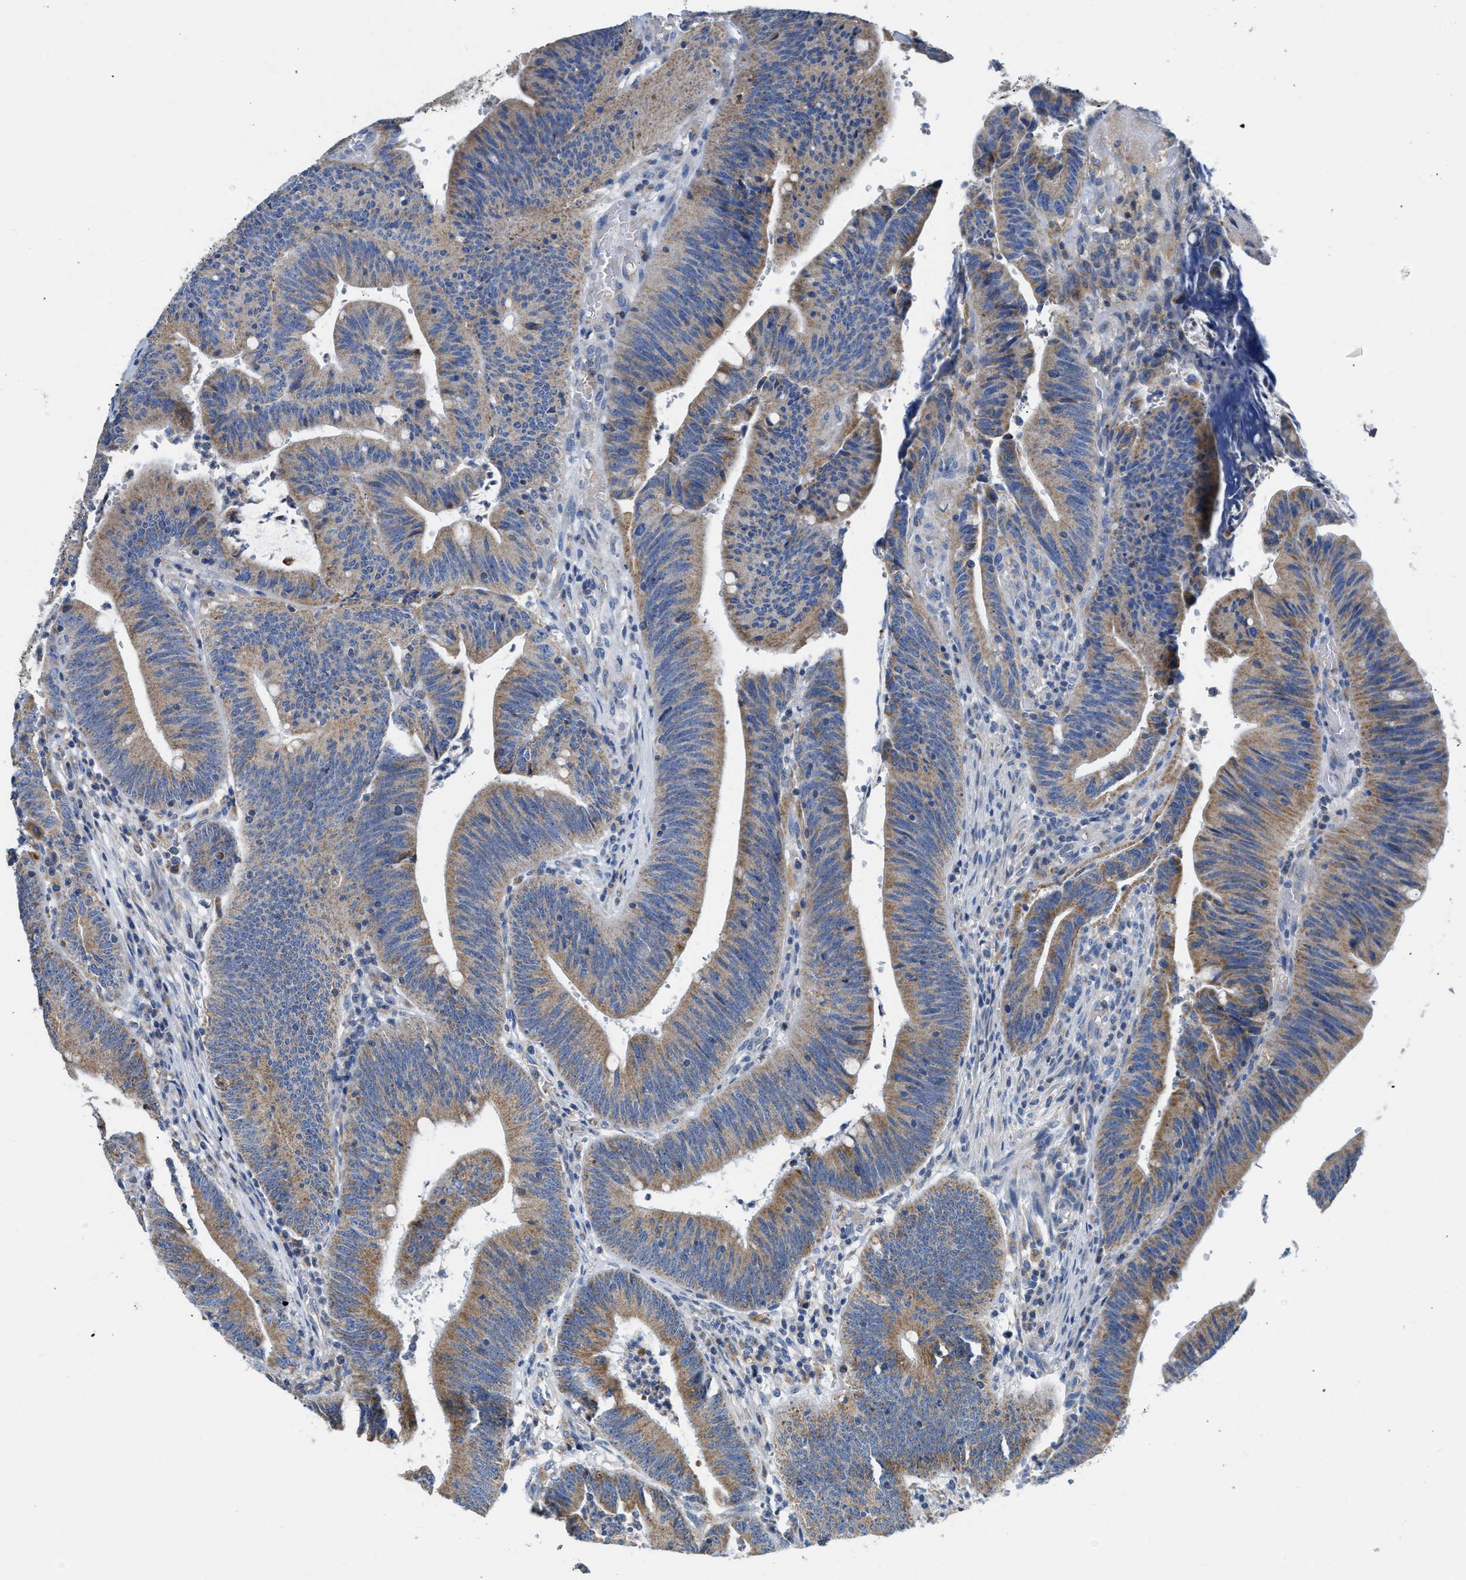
{"staining": {"intensity": "moderate", "quantity": ">75%", "location": "cytoplasmic/membranous"}, "tissue": "colorectal cancer", "cell_type": "Tumor cells", "image_type": "cancer", "snomed": [{"axis": "morphology", "description": "Normal tissue, NOS"}, {"axis": "morphology", "description": "Adenocarcinoma, NOS"}, {"axis": "topography", "description": "Rectum"}], "caption": "A medium amount of moderate cytoplasmic/membranous positivity is appreciated in about >75% of tumor cells in colorectal cancer tissue.", "gene": "SLC25A13", "patient": {"sex": "female", "age": 66}}